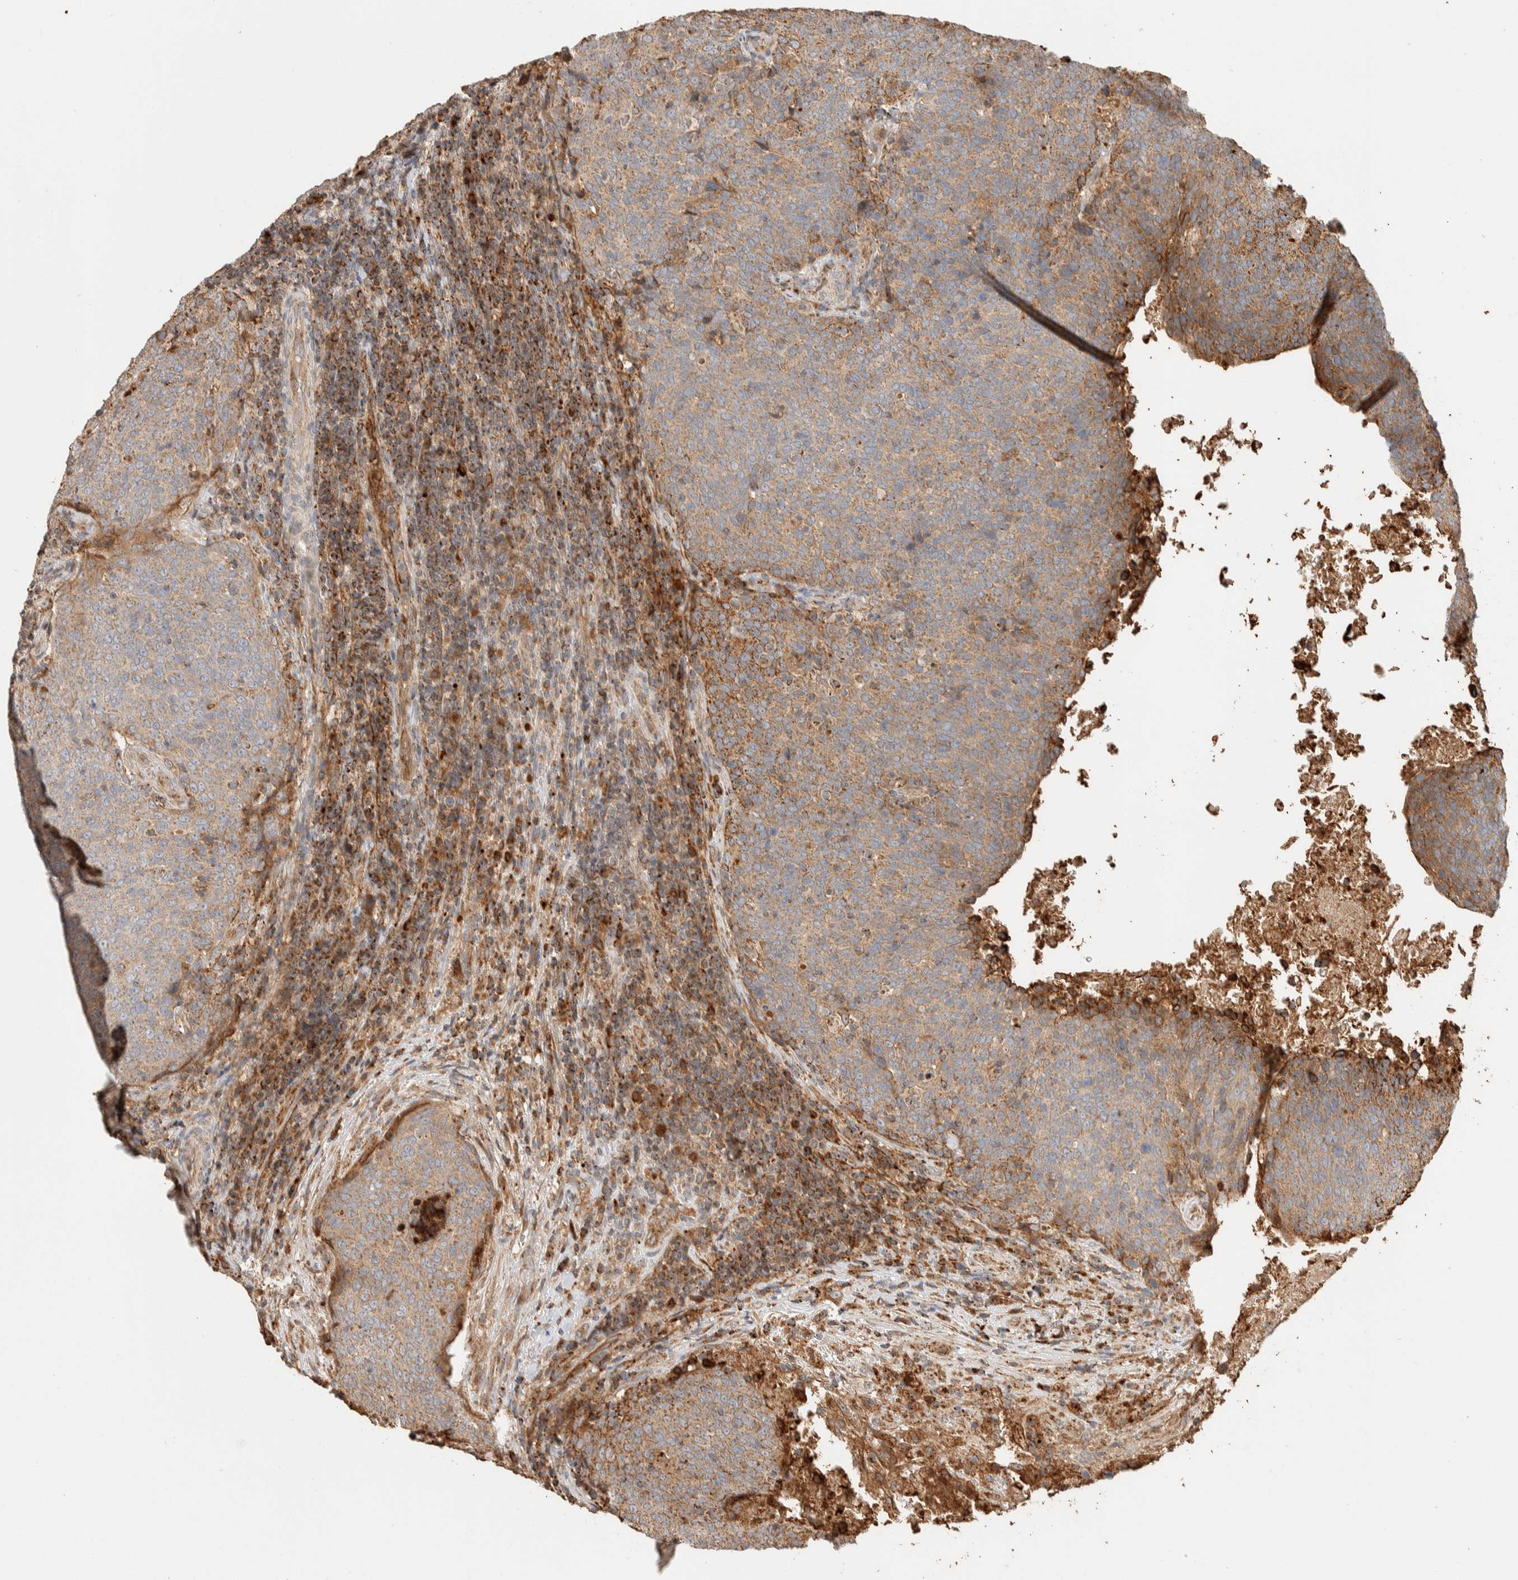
{"staining": {"intensity": "weak", "quantity": ">75%", "location": "cytoplasmic/membranous"}, "tissue": "head and neck cancer", "cell_type": "Tumor cells", "image_type": "cancer", "snomed": [{"axis": "morphology", "description": "Squamous cell carcinoma, NOS"}, {"axis": "morphology", "description": "Squamous cell carcinoma, metastatic, NOS"}, {"axis": "topography", "description": "Lymph node"}, {"axis": "topography", "description": "Head-Neck"}], "caption": "Tumor cells exhibit low levels of weak cytoplasmic/membranous positivity in about >75% of cells in human head and neck cancer.", "gene": "KIF9", "patient": {"sex": "male", "age": 62}}